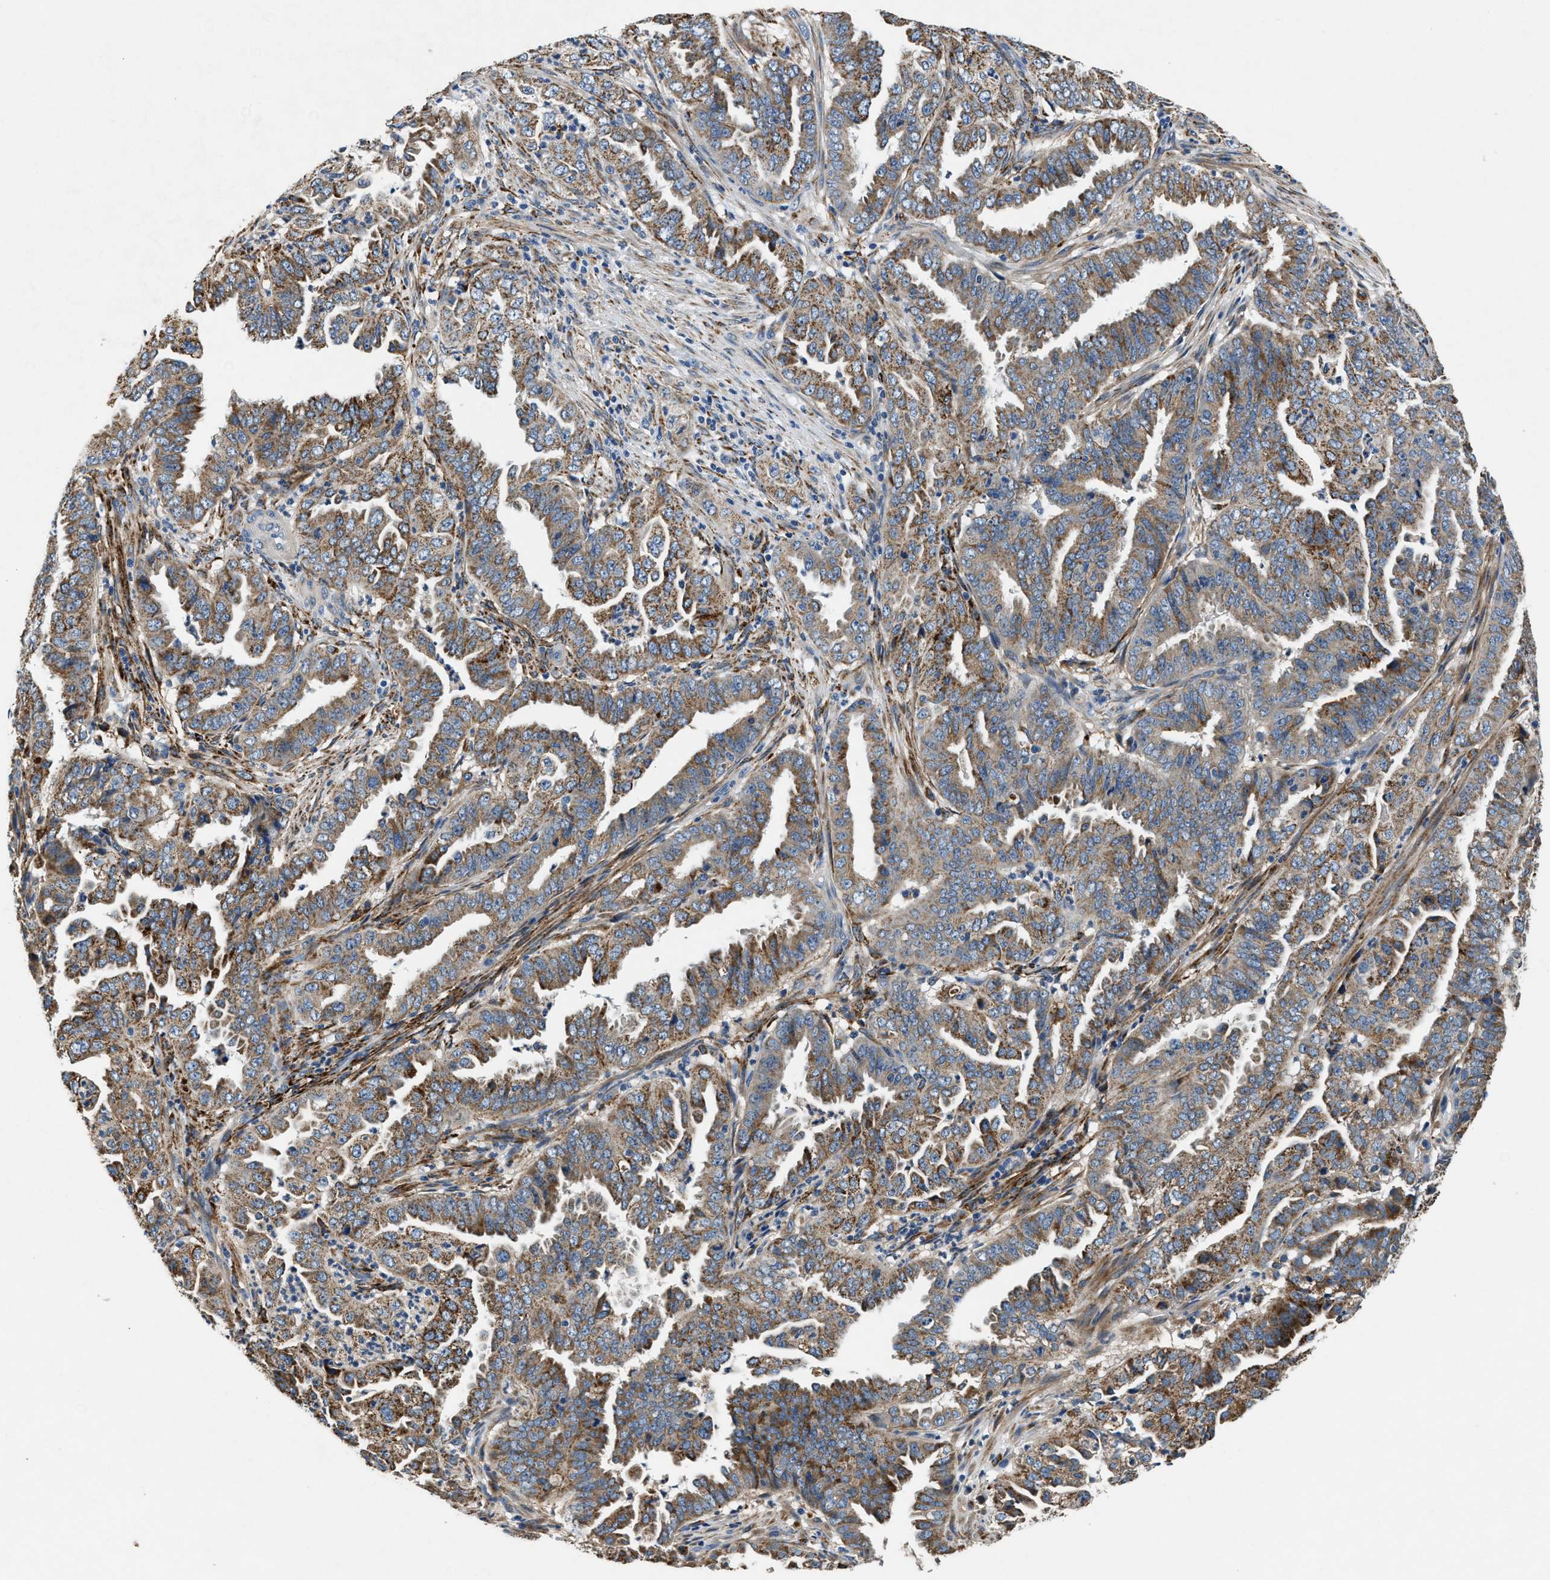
{"staining": {"intensity": "moderate", "quantity": ">75%", "location": "cytoplasmic/membranous"}, "tissue": "endometrial cancer", "cell_type": "Tumor cells", "image_type": "cancer", "snomed": [{"axis": "morphology", "description": "Adenocarcinoma, NOS"}, {"axis": "topography", "description": "Endometrium"}], "caption": "Immunohistochemistry (IHC) histopathology image of neoplastic tissue: endometrial adenocarcinoma stained using immunohistochemistry demonstrates medium levels of moderate protein expression localized specifically in the cytoplasmic/membranous of tumor cells, appearing as a cytoplasmic/membranous brown color.", "gene": "PRTFDC1", "patient": {"sex": "female", "age": 51}}